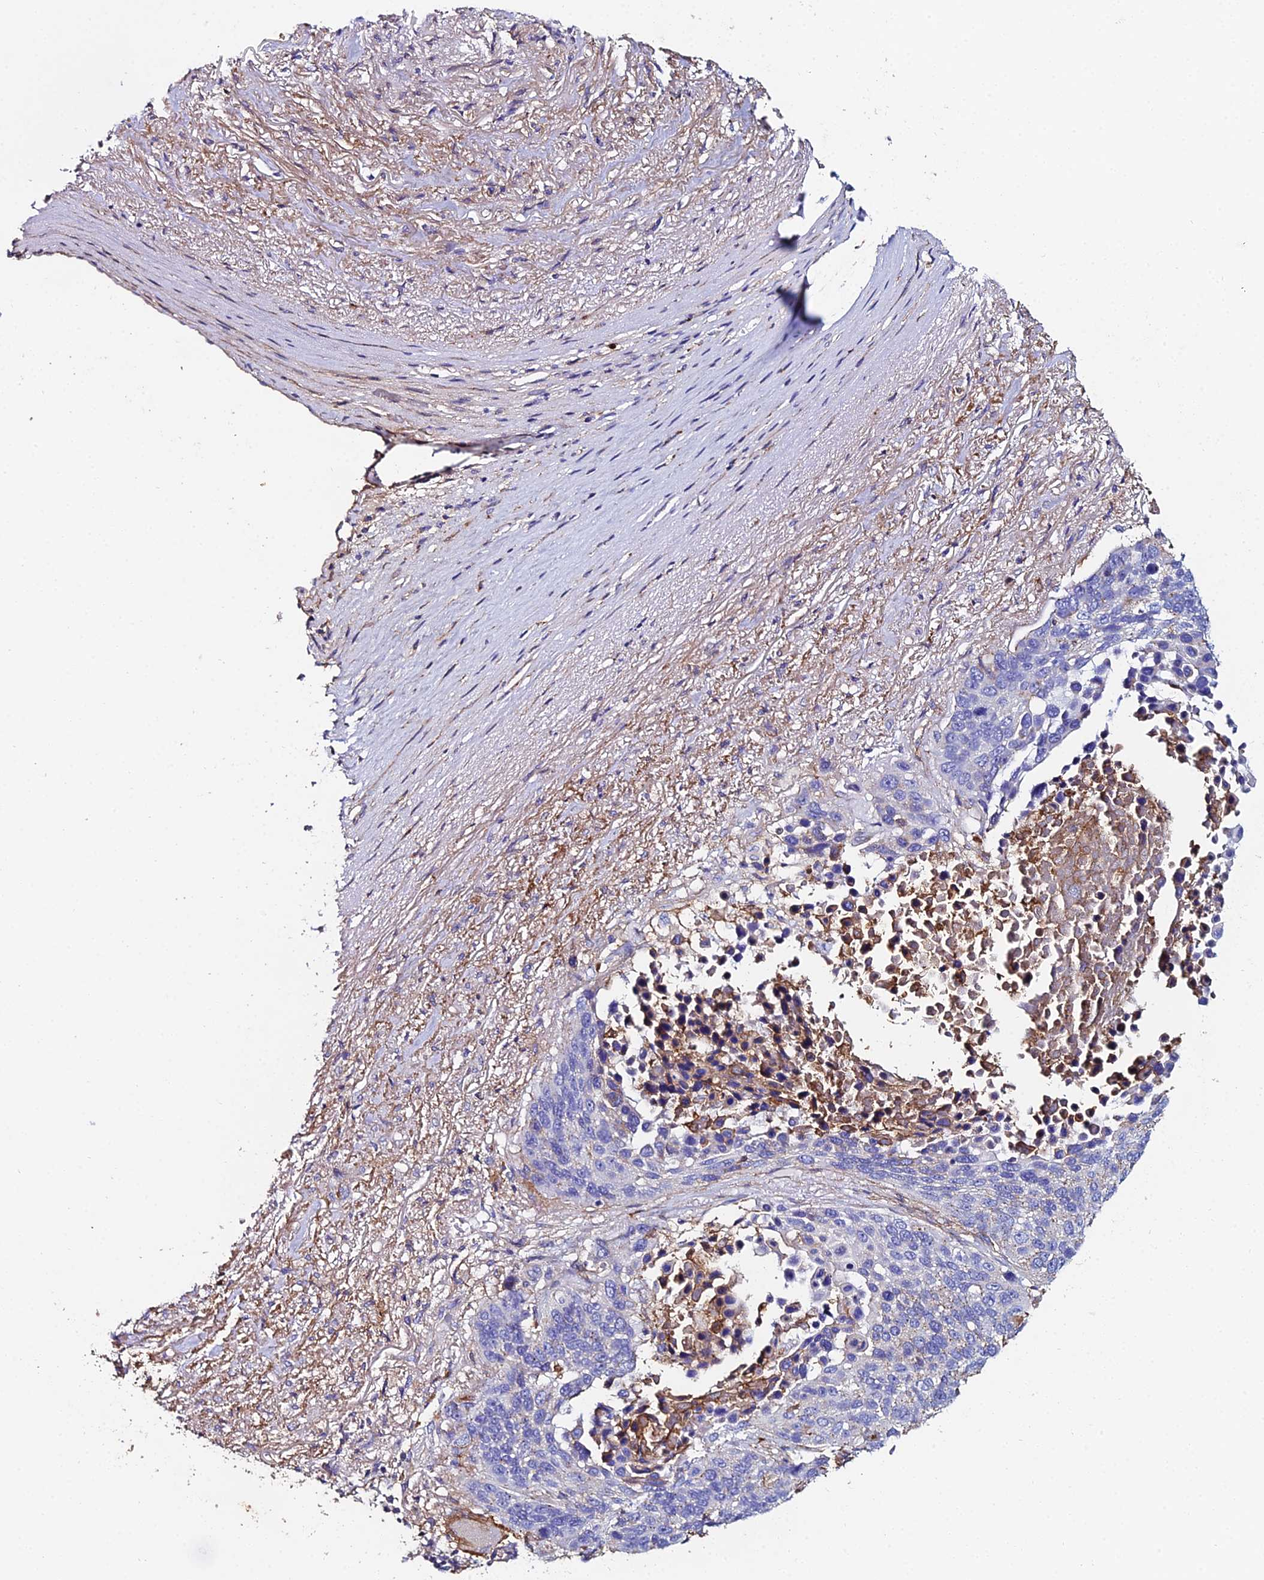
{"staining": {"intensity": "negative", "quantity": "none", "location": "none"}, "tissue": "lung cancer", "cell_type": "Tumor cells", "image_type": "cancer", "snomed": [{"axis": "morphology", "description": "Normal tissue, NOS"}, {"axis": "morphology", "description": "Squamous cell carcinoma, NOS"}, {"axis": "topography", "description": "Lymph node"}, {"axis": "topography", "description": "Lung"}], "caption": "The histopathology image reveals no significant expression in tumor cells of lung squamous cell carcinoma. (Brightfield microscopy of DAB immunohistochemistry at high magnification).", "gene": "C6", "patient": {"sex": "male", "age": 66}}